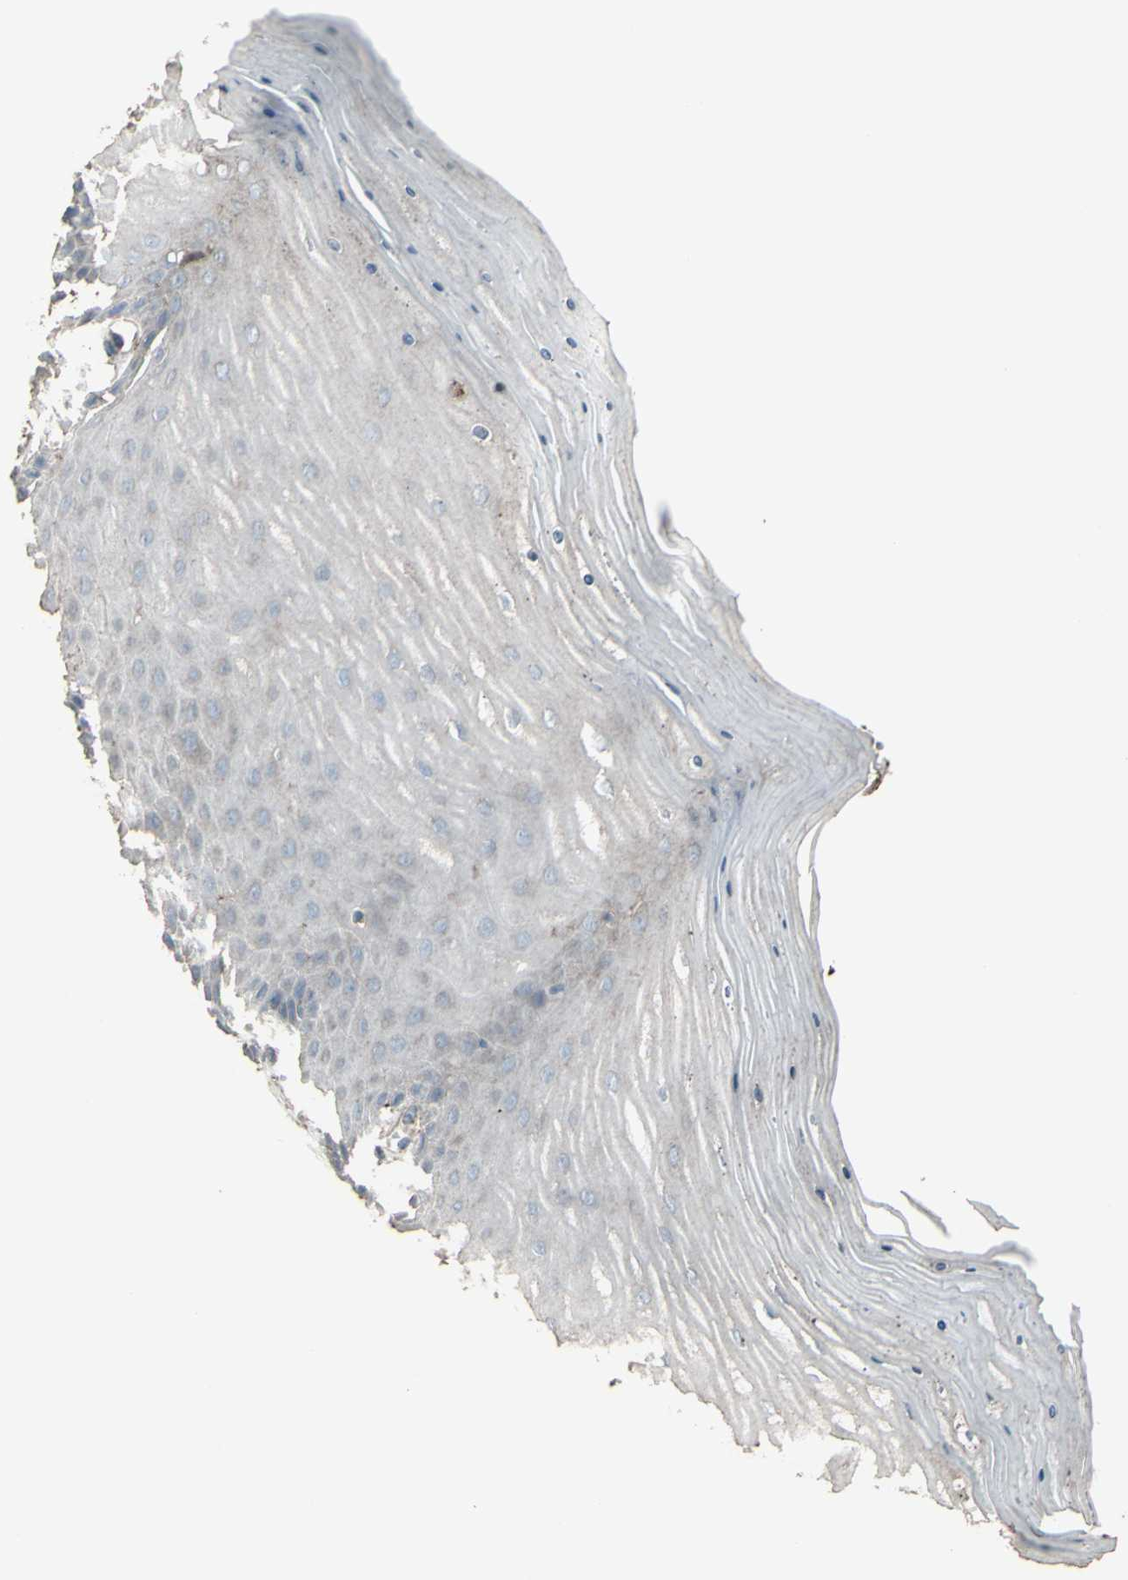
{"staining": {"intensity": "weak", "quantity": "<25%", "location": "none"}, "tissue": "cervix", "cell_type": "Squamous epithelial cells", "image_type": "normal", "snomed": [{"axis": "morphology", "description": "Normal tissue, NOS"}, {"axis": "topography", "description": "Cervix"}], "caption": "Immunohistochemical staining of benign human cervix exhibits no significant staining in squamous epithelial cells.", "gene": "SMO", "patient": {"sex": "female", "age": 55}}